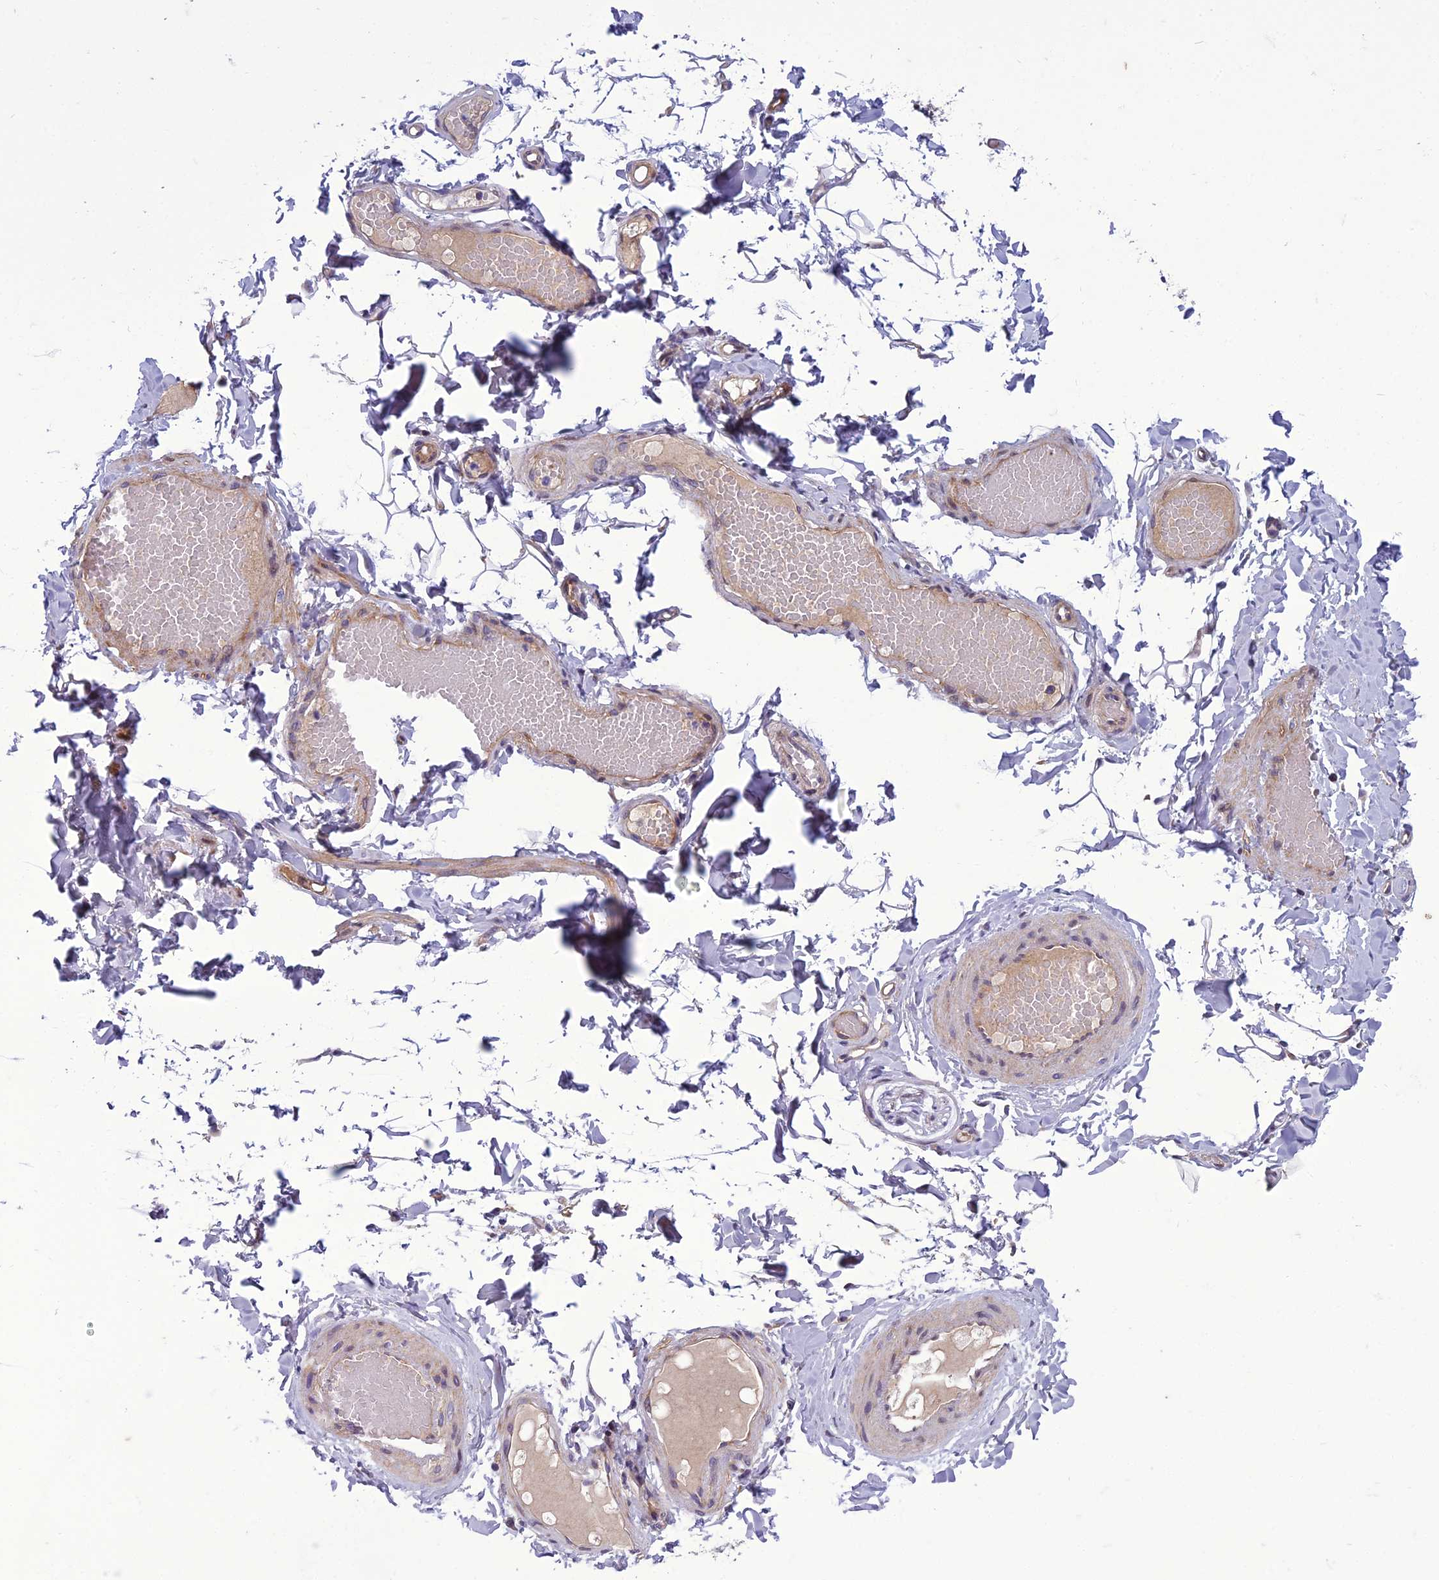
{"staining": {"intensity": "negative", "quantity": "none", "location": "none"}, "tissue": "adipose tissue", "cell_type": "Adipocytes", "image_type": "normal", "snomed": [{"axis": "morphology", "description": "Normal tissue, NOS"}, {"axis": "topography", "description": "Adipose tissue"}, {"axis": "topography", "description": "Vascular tissue"}, {"axis": "topography", "description": "Peripheral nerve tissue"}], "caption": "This histopathology image is of benign adipose tissue stained with IHC to label a protein in brown with the nuclei are counter-stained blue. There is no staining in adipocytes.", "gene": "GAB4", "patient": {"sex": "male", "age": 25}}